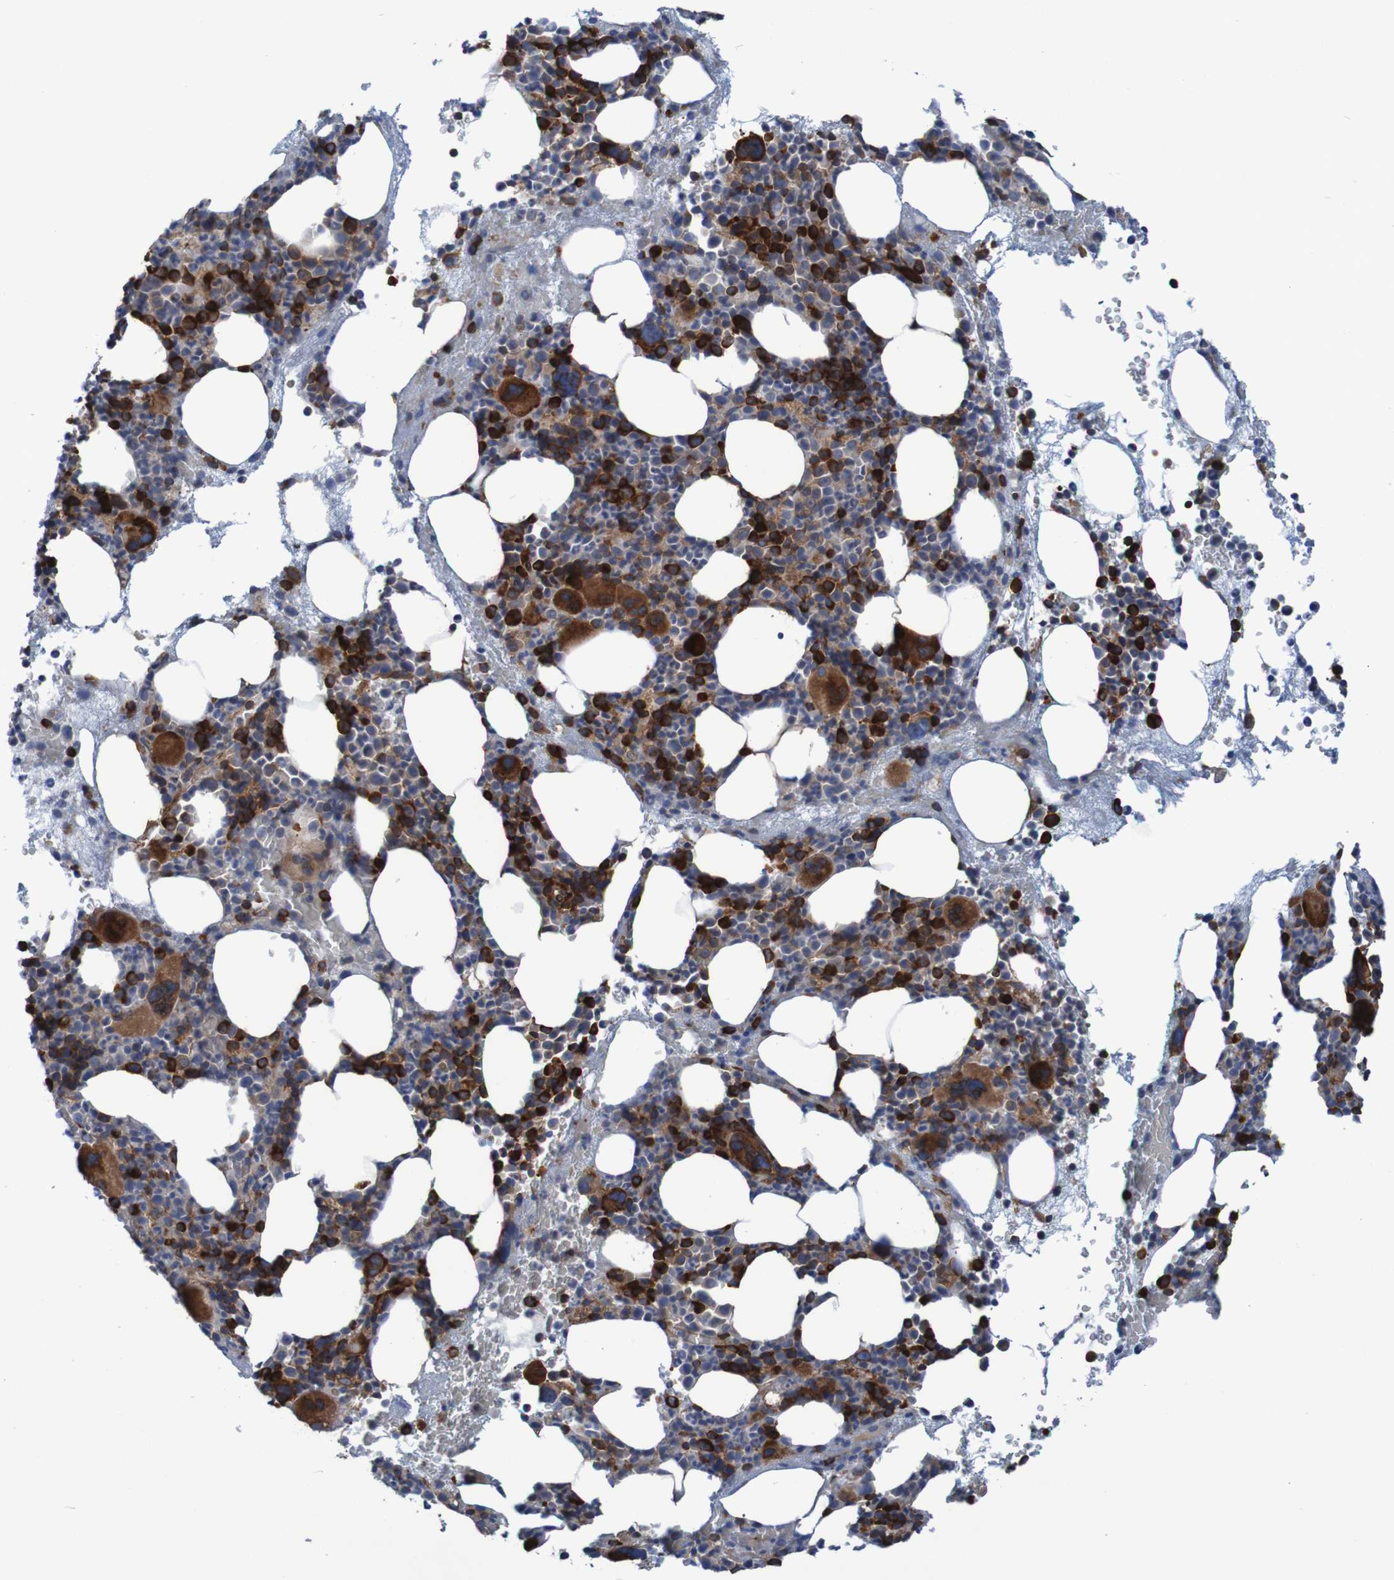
{"staining": {"intensity": "strong", "quantity": ">75%", "location": "cytoplasmic/membranous"}, "tissue": "bone marrow", "cell_type": "Hematopoietic cells", "image_type": "normal", "snomed": [{"axis": "morphology", "description": "Normal tissue, NOS"}, {"axis": "morphology", "description": "Inflammation, NOS"}, {"axis": "topography", "description": "Bone marrow"}], "caption": "Hematopoietic cells show high levels of strong cytoplasmic/membranous expression in approximately >75% of cells in unremarkable human bone marrow.", "gene": "RPL10", "patient": {"sex": "male", "age": 73}}